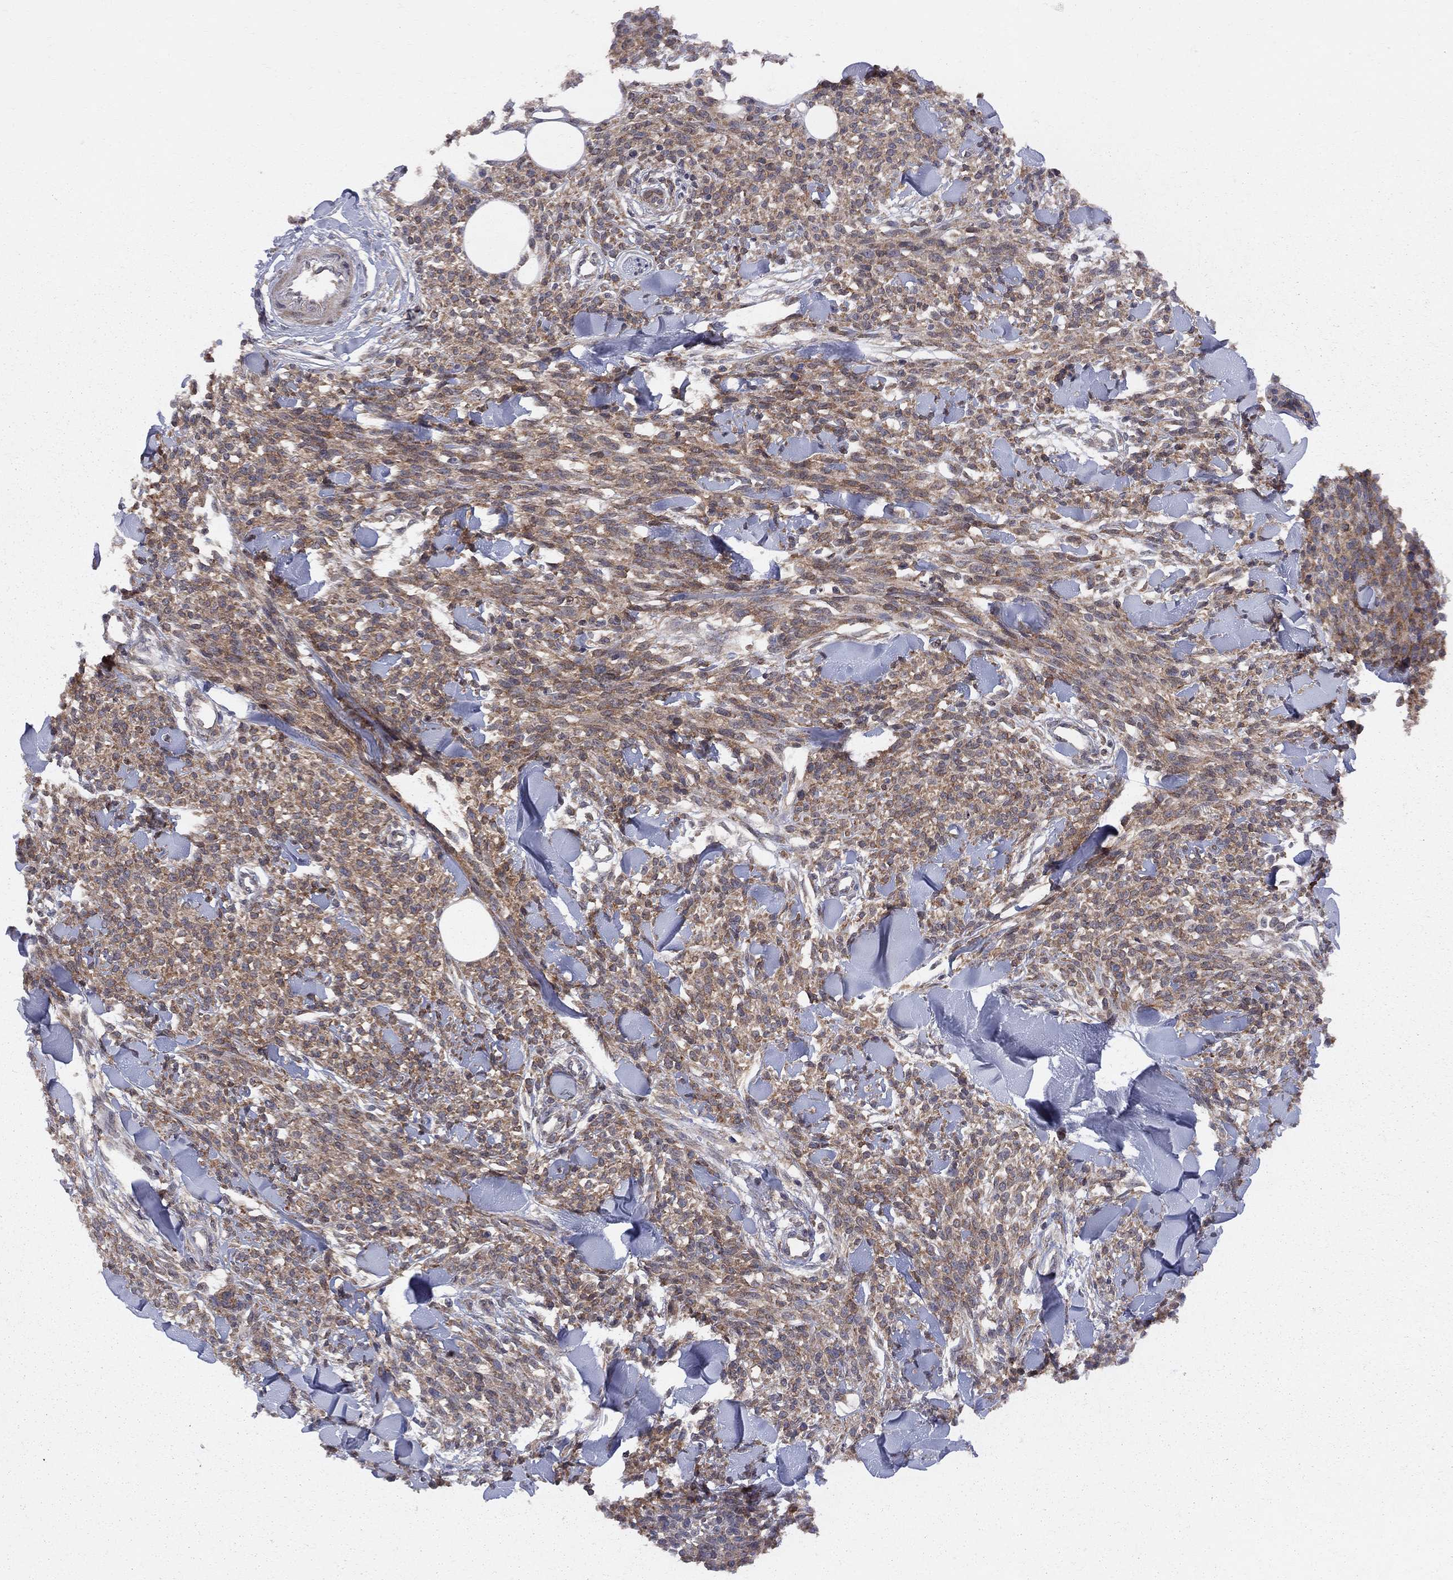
{"staining": {"intensity": "moderate", "quantity": ">75%", "location": "cytoplasmic/membranous"}, "tissue": "melanoma", "cell_type": "Tumor cells", "image_type": "cancer", "snomed": [{"axis": "morphology", "description": "Malignant melanoma, NOS"}, {"axis": "topography", "description": "Skin"}, {"axis": "topography", "description": "Skin of trunk"}], "caption": "Immunohistochemical staining of human melanoma exhibits moderate cytoplasmic/membranous protein staining in about >75% of tumor cells. (DAB IHC, brown staining for protein, blue staining for nuclei).", "gene": "CNOT11", "patient": {"sex": "male", "age": 74}}